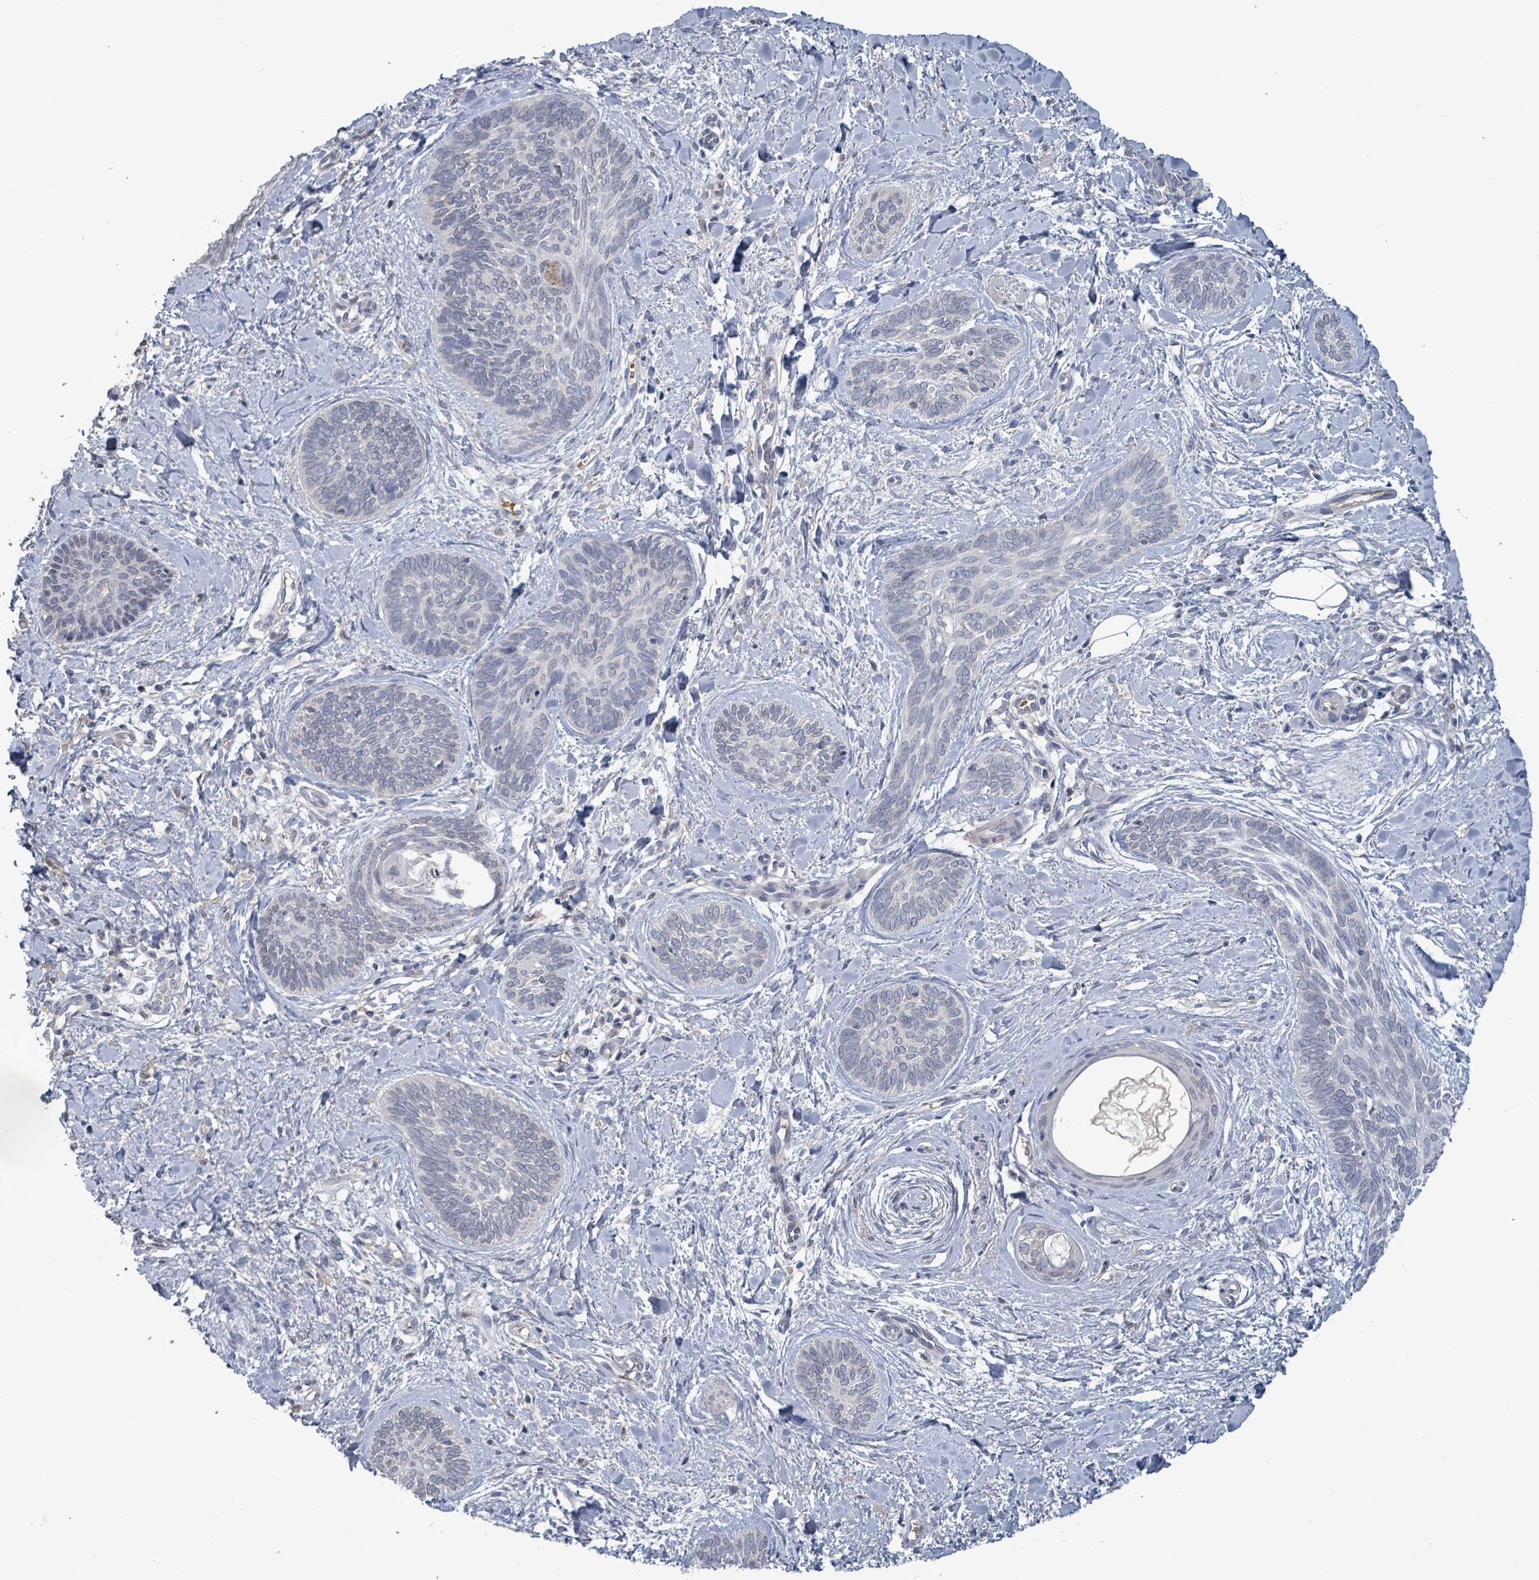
{"staining": {"intensity": "negative", "quantity": "none", "location": "none"}, "tissue": "skin cancer", "cell_type": "Tumor cells", "image_type": "cancer", "snomed": [{"axis": "morphology", "description": "Basal cell carcinoma"}, {"axis": "topography", "description": "Skin"}], "caption": "IHC histopathology image of skin cancer stained for a protein (brown), which displays no expression in tumor cells.", "gene": "GRM8", "patient": {"sex": "female", "age": 81}}